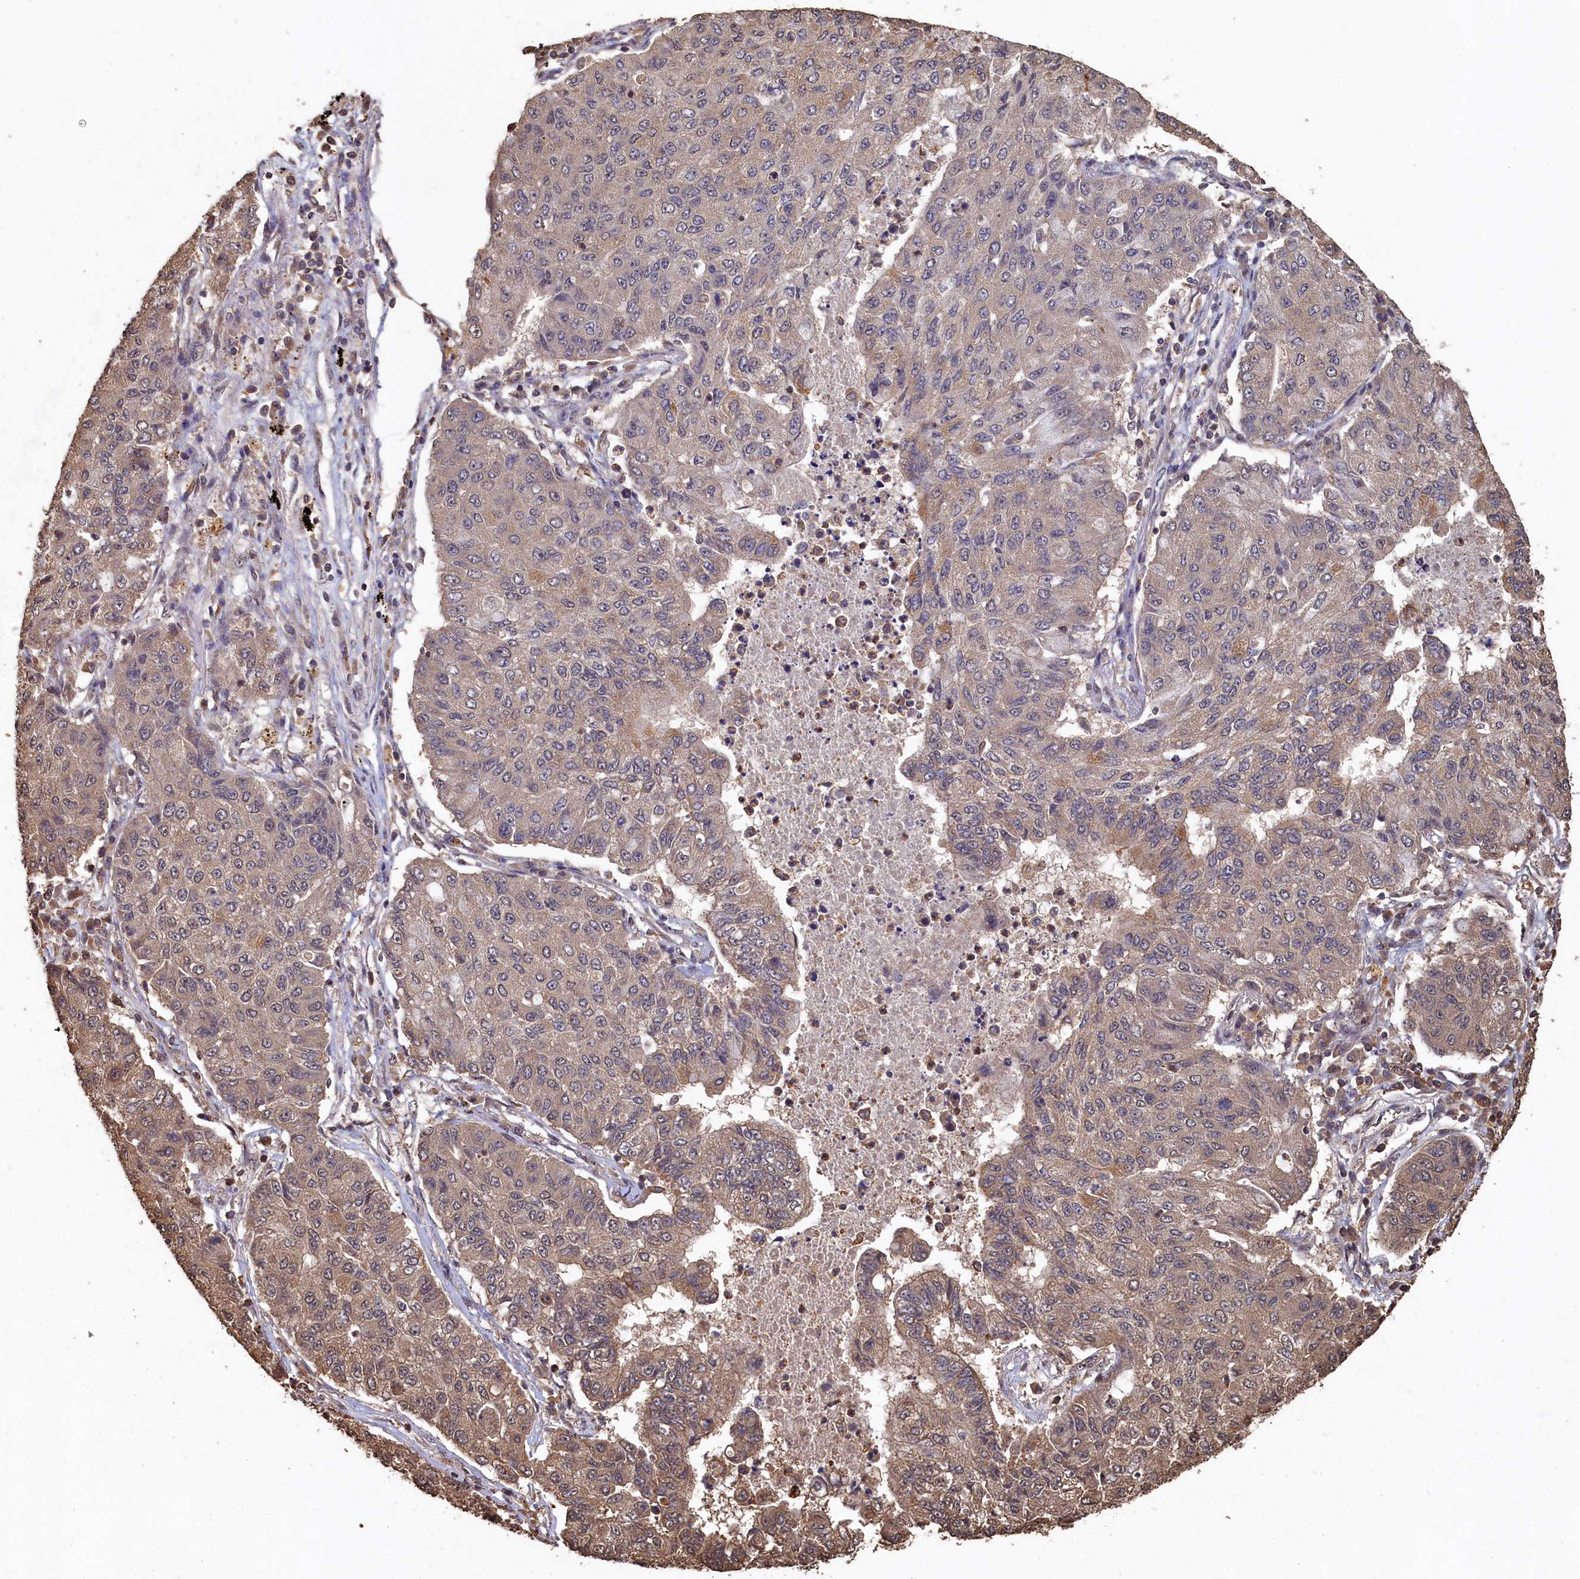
{"staining": {"intensity": "weak", "quantity": "<25%", "location": "cytoplasmic/membranous"}, "tissue": "lung cancer", "cell_type": "Tumor cells", "image_type": "cancer", "snomed": [{"axis": "morphology", "description": "Squamous cell carcinoma, NOS"}, {"axis": "topography", "description": "Lung"}], "caption": "There is no significant expression in tumor cells of lung cancer (squamous cell carcinoma).", "gene": "PIGN", "patient": {"sex": "male", "age": 74}}